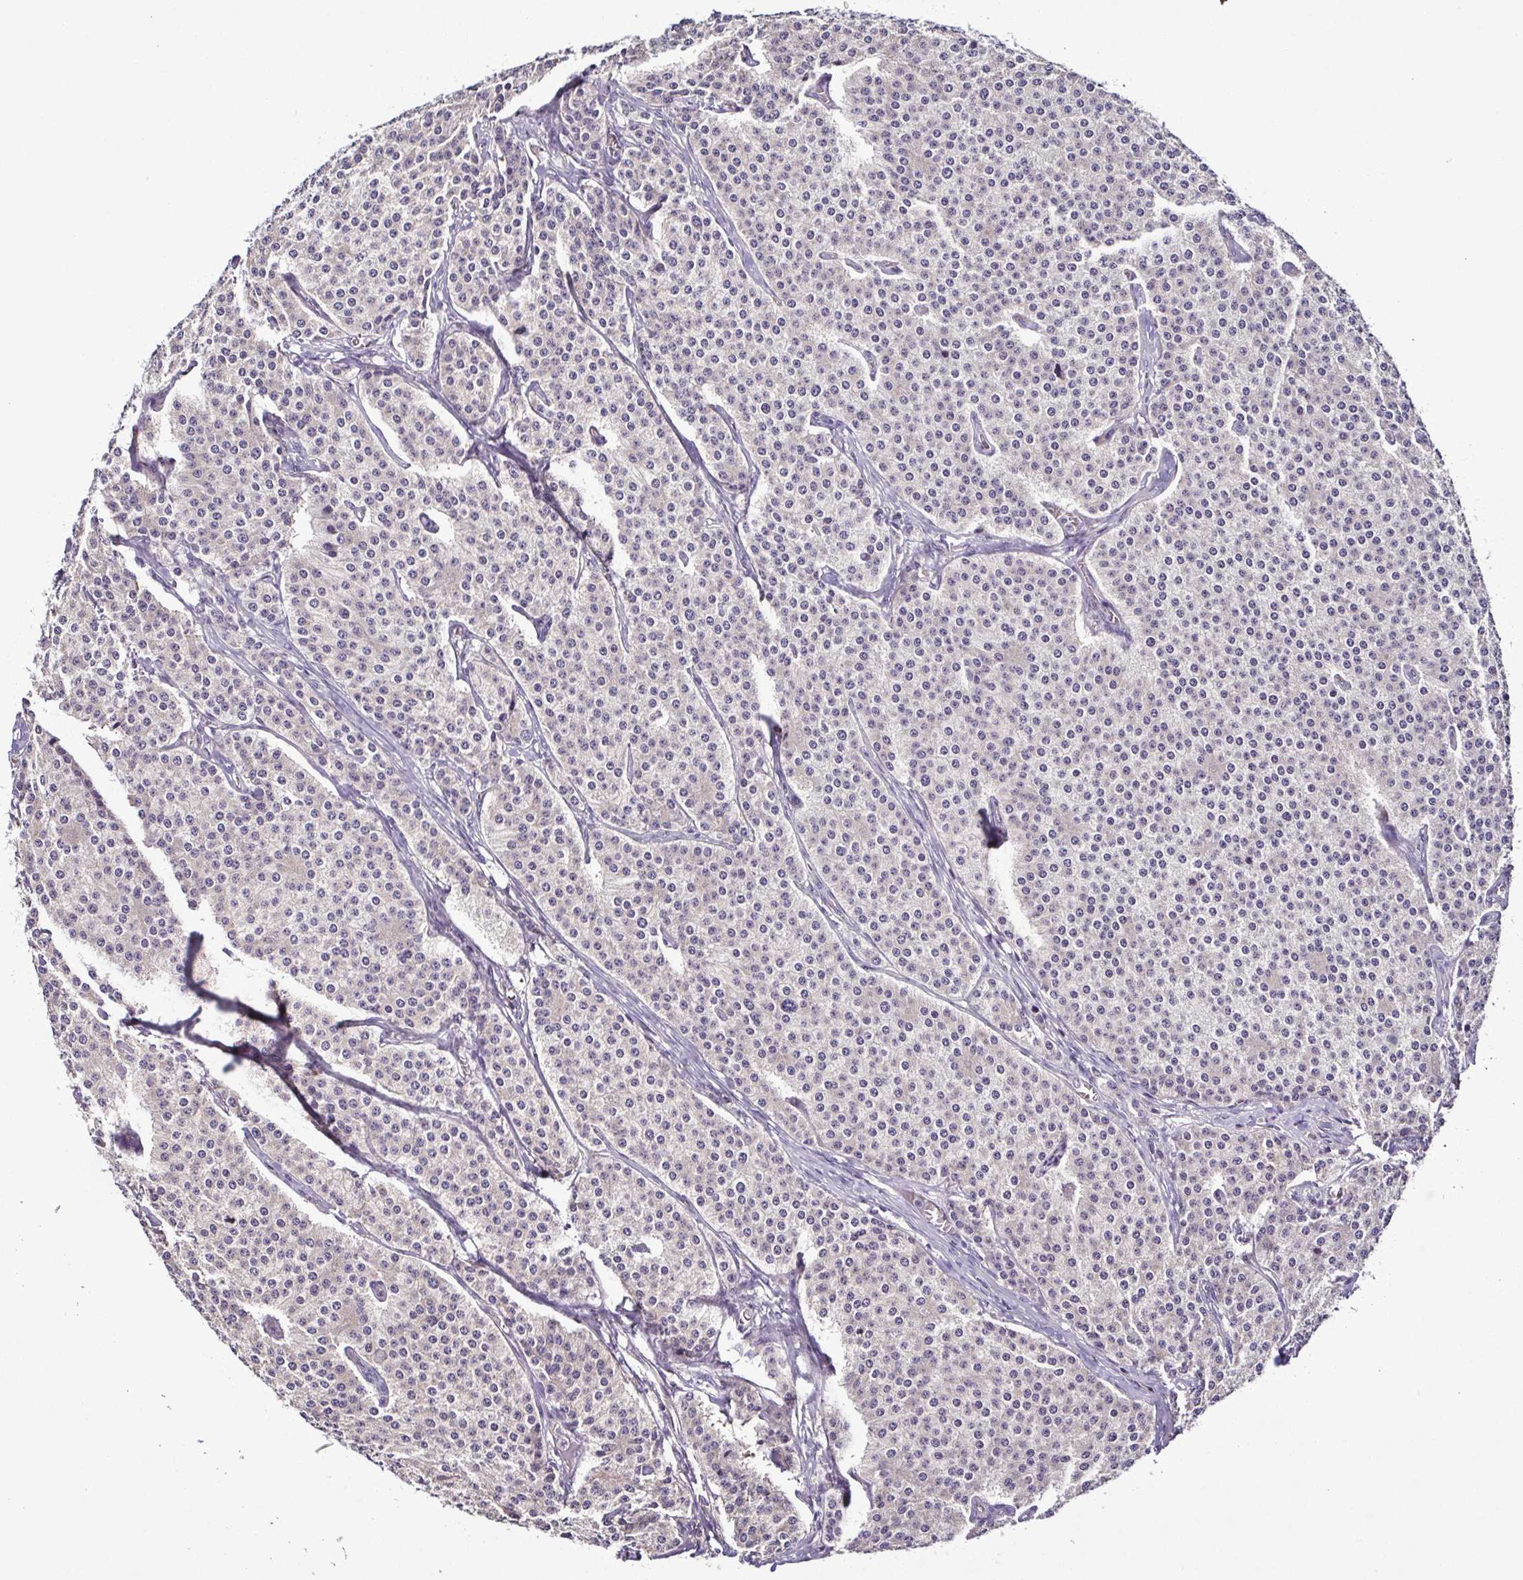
{"staining": {"intensity": "negative", "quantity": "none", "location": "none"}, "tissue": "carcinoid", "cell_type": "Tumor cells", "image_type": "cancer", "snomed": [{"axis": "morphology", "description": "Carcinoid, malignant, NOS"}, {"axis": "topography", "description": "Small intestine"}], "caption": "Immunohistochemistry of carcinoid (malignant) shows no staining in tumor cells.", "gene": "LMOD2", "patient": {"sex": "female", "age": 64}}